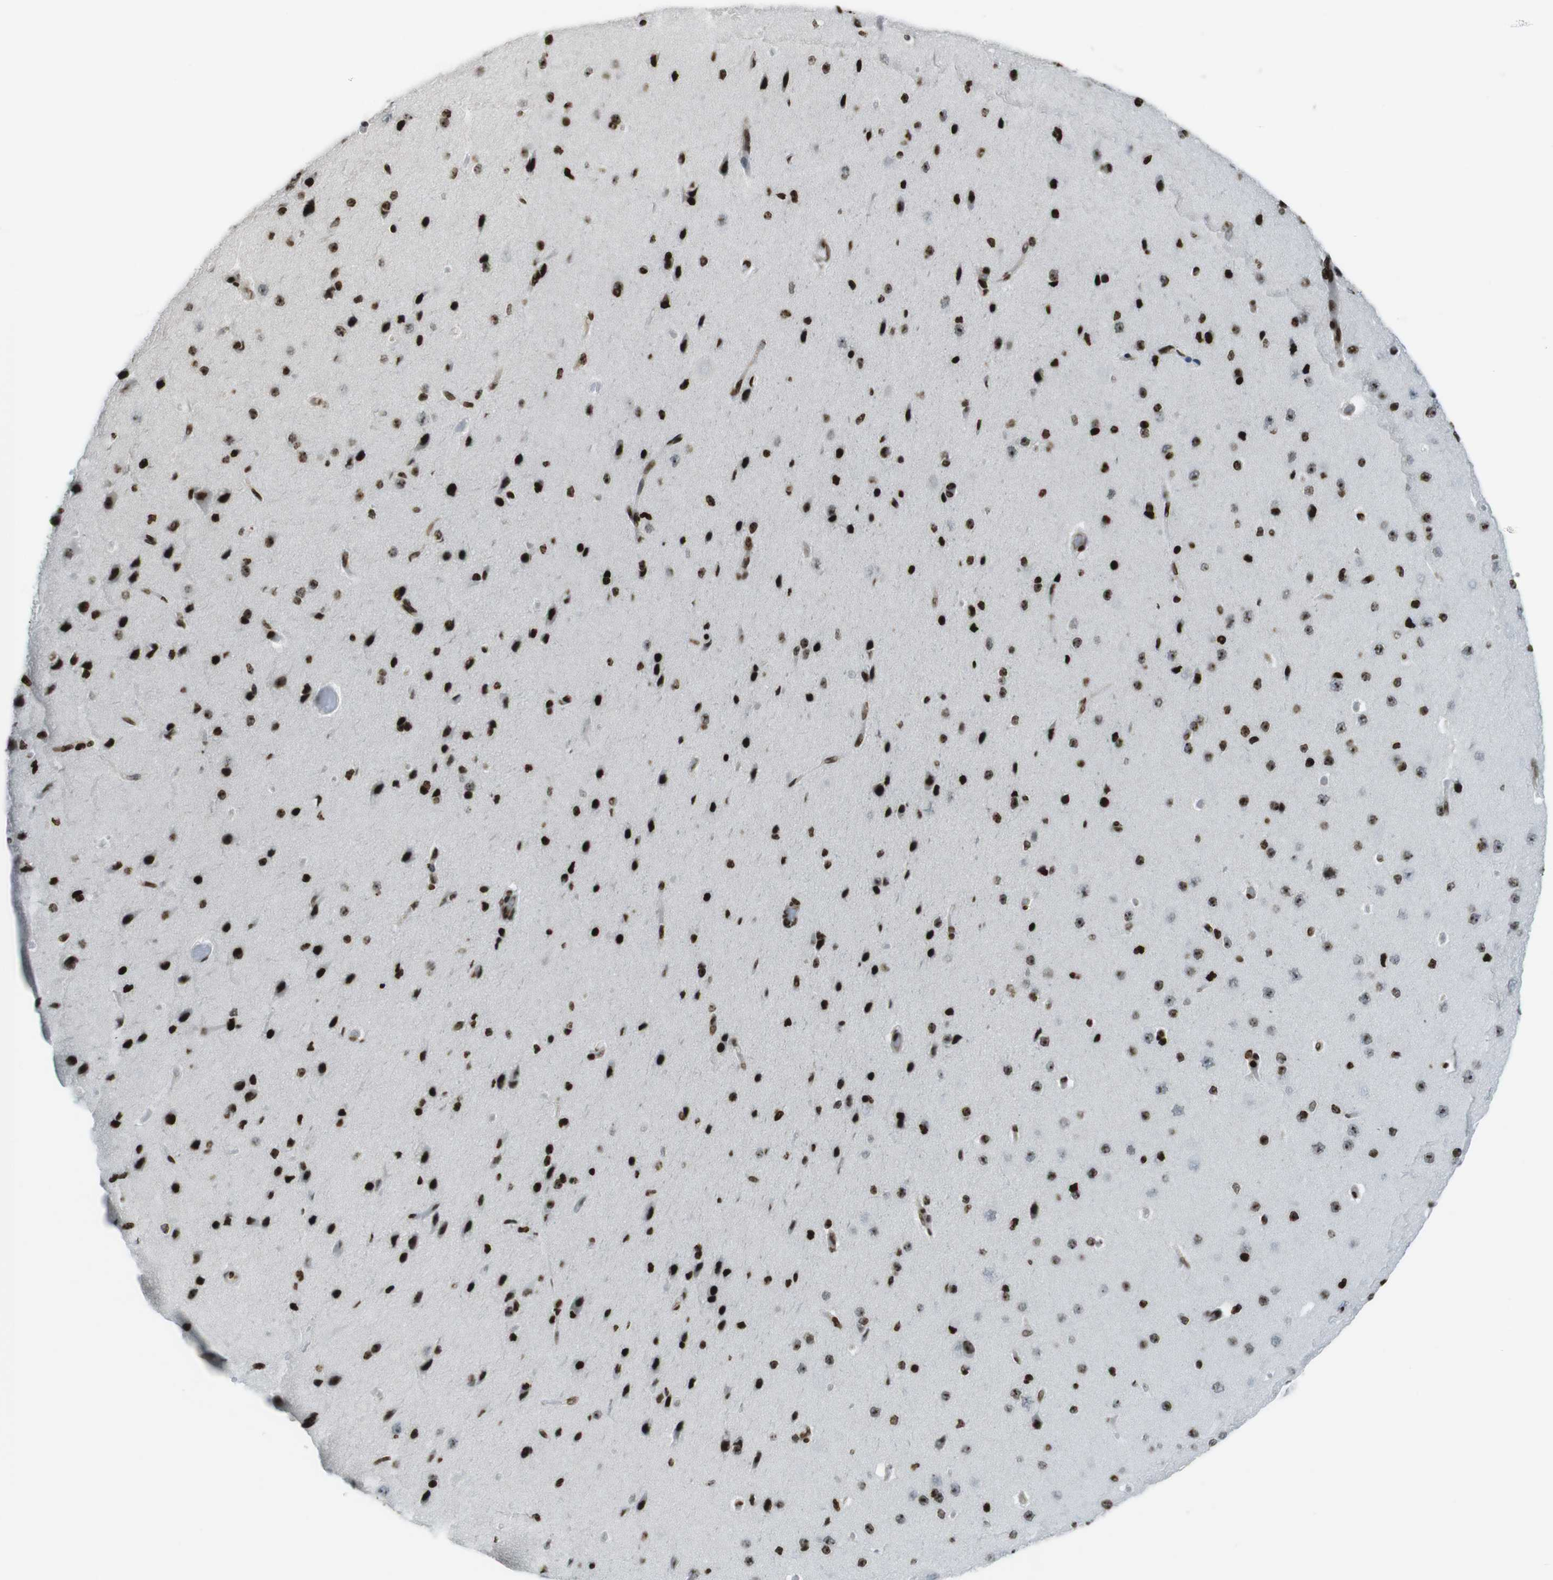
{"staining": {"intensity": "strong", "quantity": ">75%", "location": "nuclear"}, "tissue": "cerebral cortex", "cell_type": "Endothelial cells", "image_type": "normal", "snomed": [{"axis": "morphology", "description": "Normal tissue, NOS"}, {"axis": "morphology", "description": "Developmental malformation"}, {"axis": "topography", "description": "Cerebral cortex"}], "caption": "The micrograph displays staining of normal cerebral cortex, revealing strong nuclear protein staining (brown color) within endothelial cells. The staining was performed using DAB to visualize the protein expression in brown, while the nuclei were stained in blue with hematoxylin (Magnification: 20x).", "gene": "H2AC8", "patient": {"sex": "female", "age": 30}}